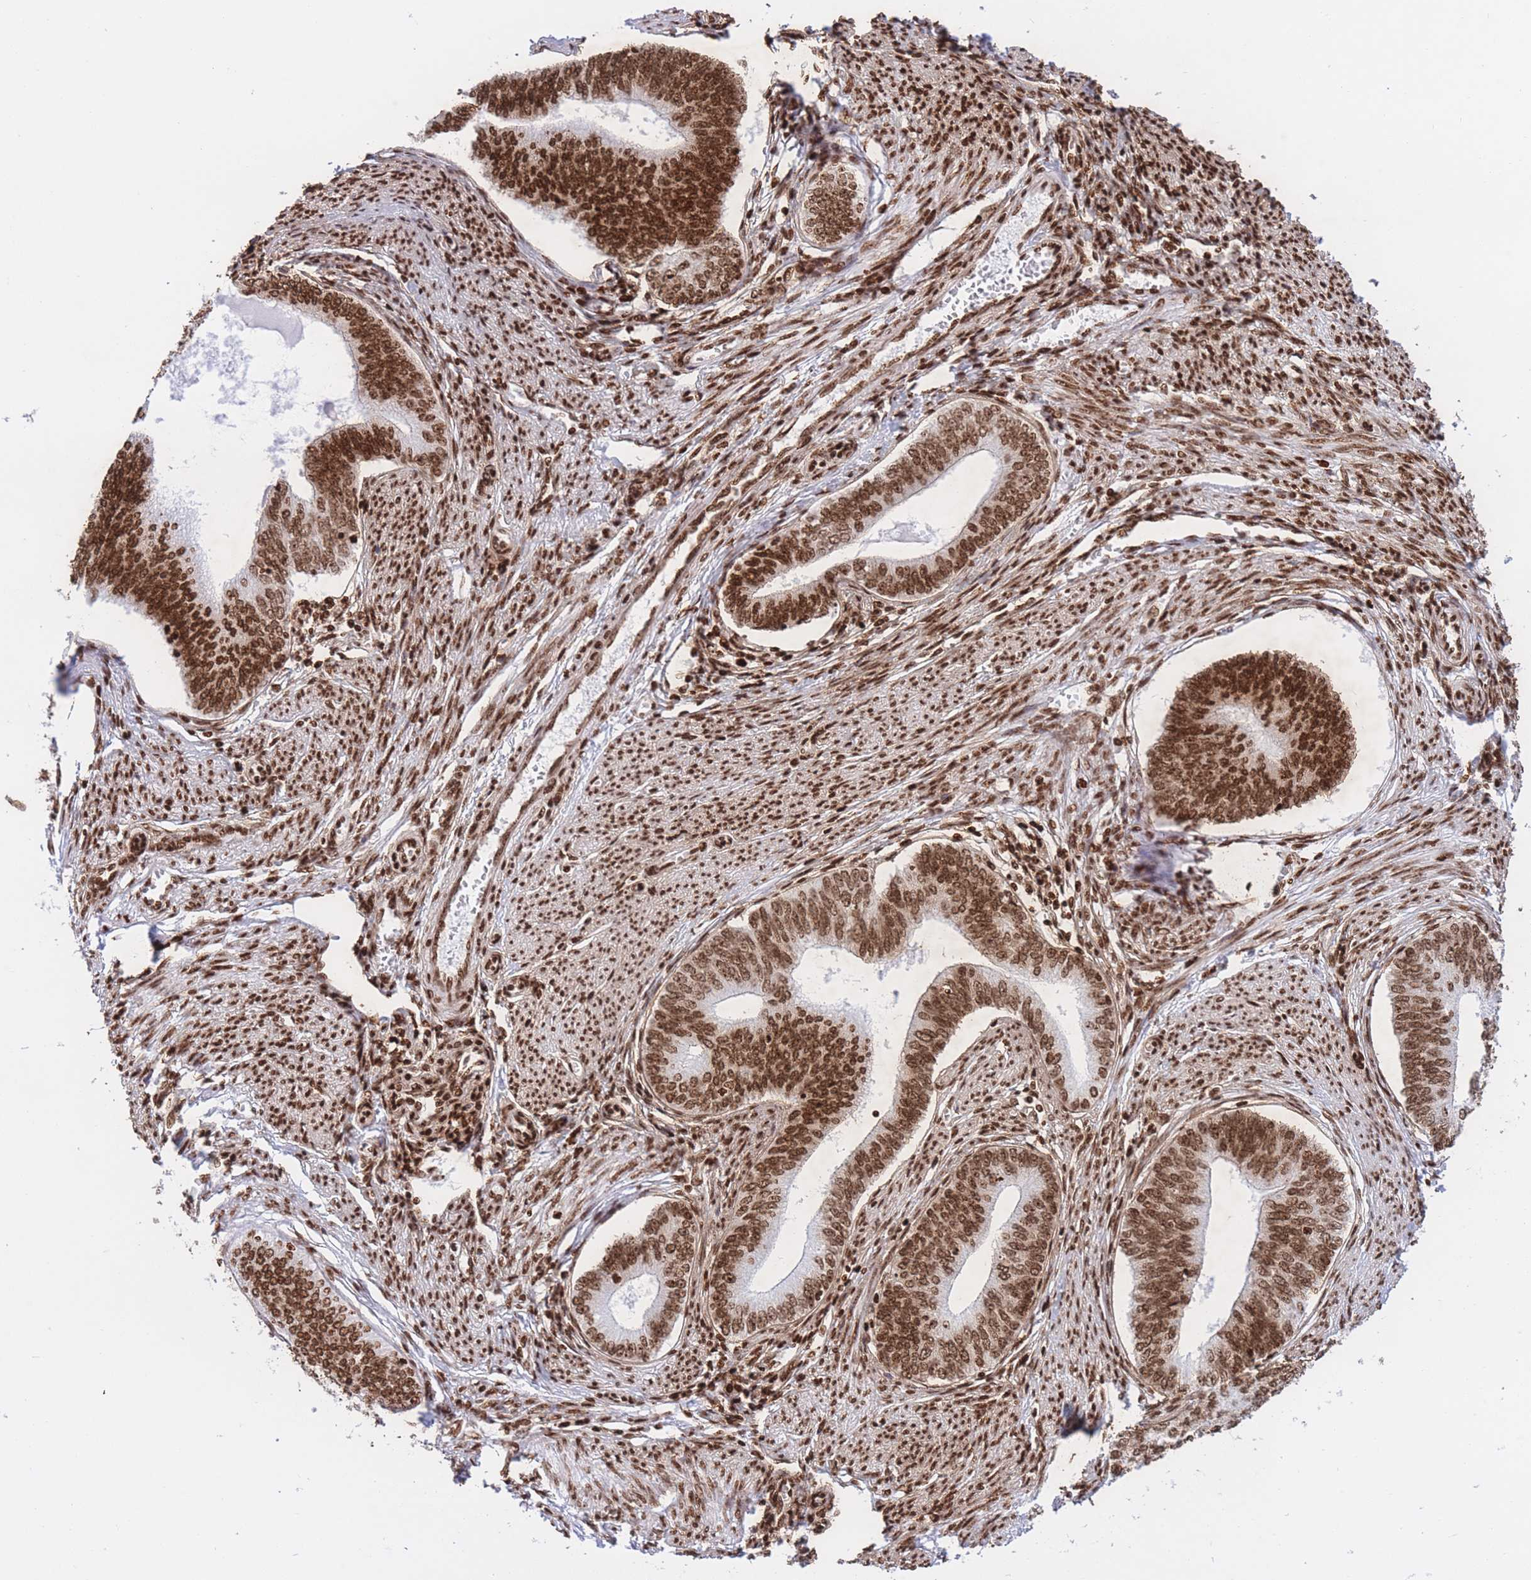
{"staining": {"intensity": "strong", "quantity": ">75%", "location": "nuclear"}, "tissue": "endometrial cancer", "cell_type": "Tumor cells", "image_type": "cancer", "snomed": [{"axis": "morphology", "description": "Adenocarcinoma, NOS"}, {"axis": "topography", "description": "Endometrium"}], "caption": "The photomicrograph displays a brown stain indicating the presence of a protein in the nuclear of tumor cells in endometrial cancer (adenocarcinoma). The staining is performed using DAB brown chromogen to label protein expression. The nuclei are counter-stained blue using hematoxylin.", "gene": "H2BC11", "patient": {"sex": "female", "age": 68}}